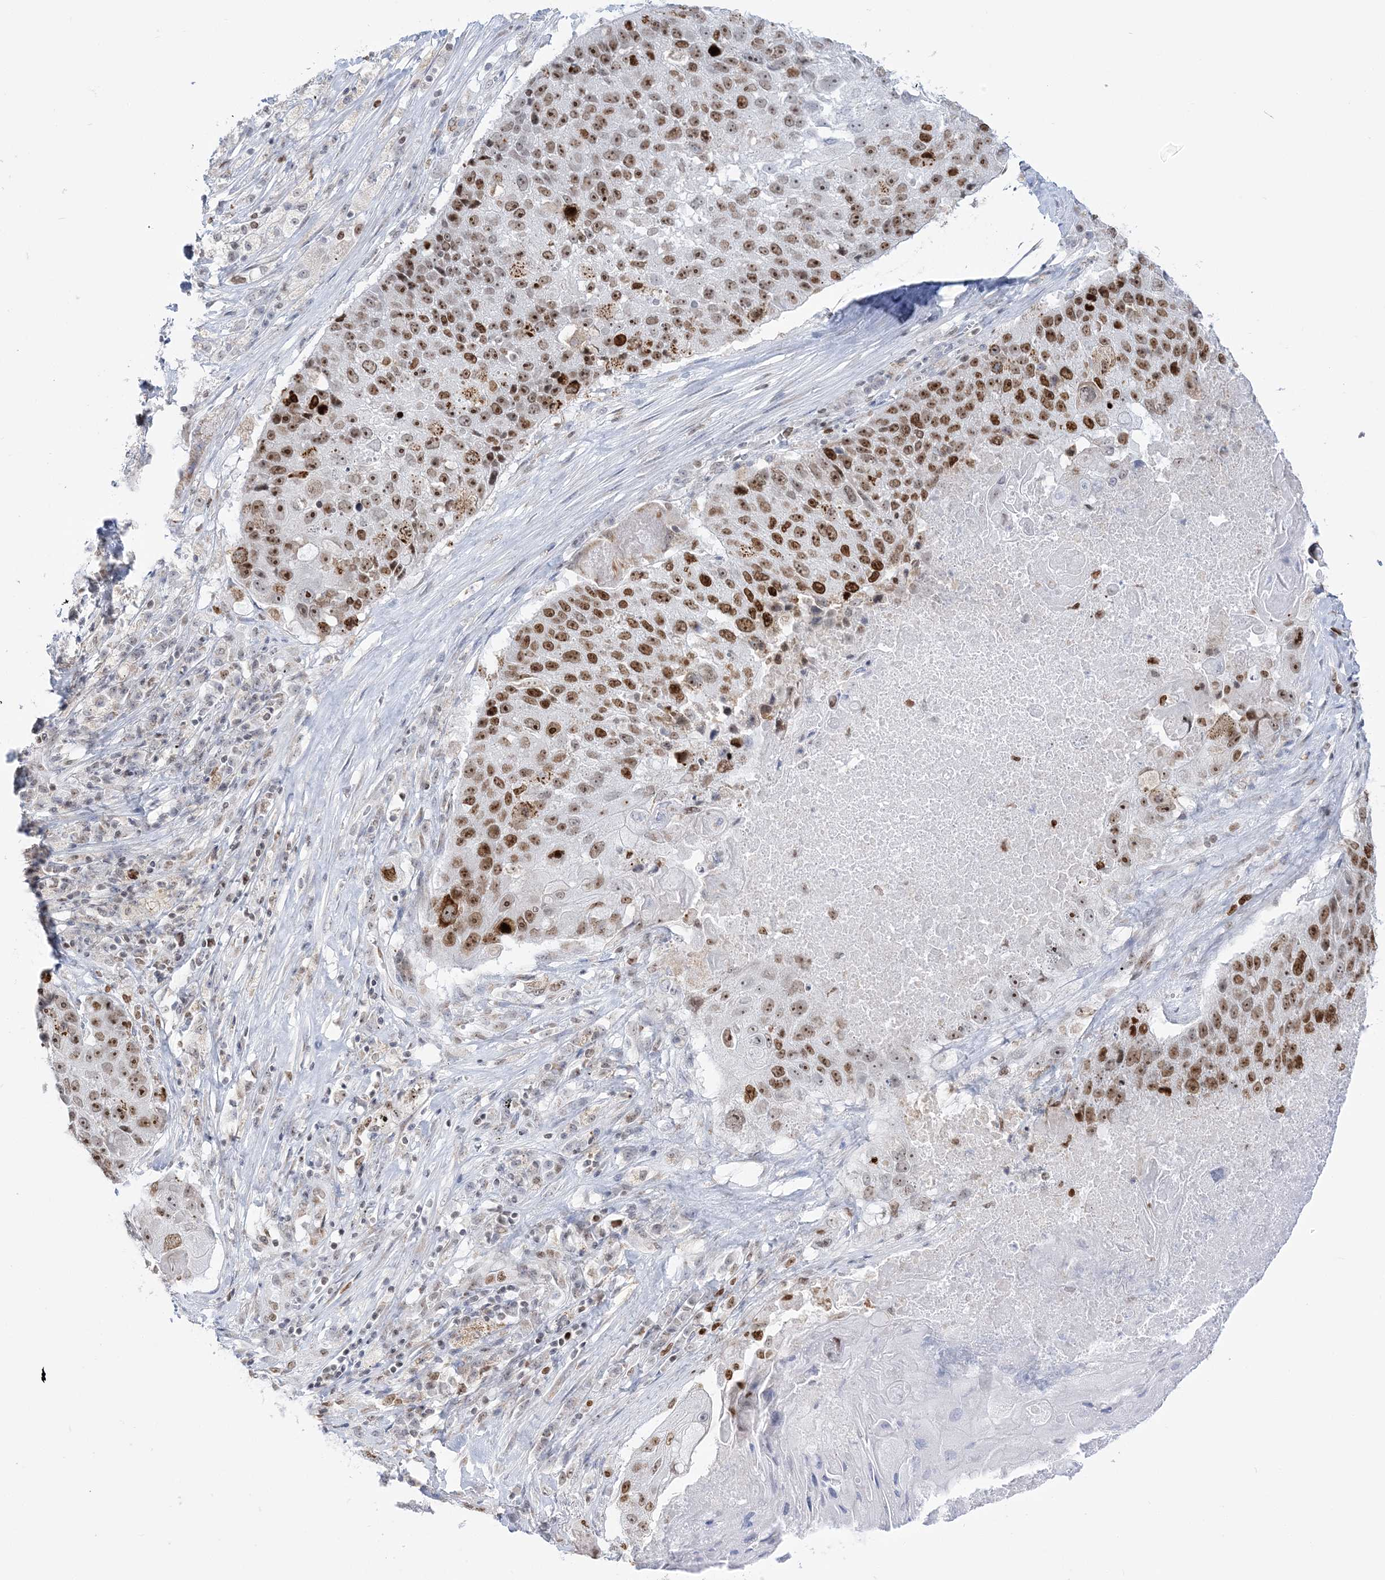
{"staining": {"intensity": "strong", "quantity": ">75%", "location": "nuclear"}, "tissue": "lung cancer", "cell_type": "Tumor cells", "image_type": "cancer", "snomed": [{"axis": "morphology", "description": "Squamous cell carcinoma, NOS"}, {"axis": "topography", "description": "Lung"}], "caption": "This is a micrograph of immunohistochemistry staining of lung squamous cell carcinoma, which shows strong positivity in the nuclear of tumor cells.", "gene": "DDX21", "patient": {"sex": "male", "age": 61}}